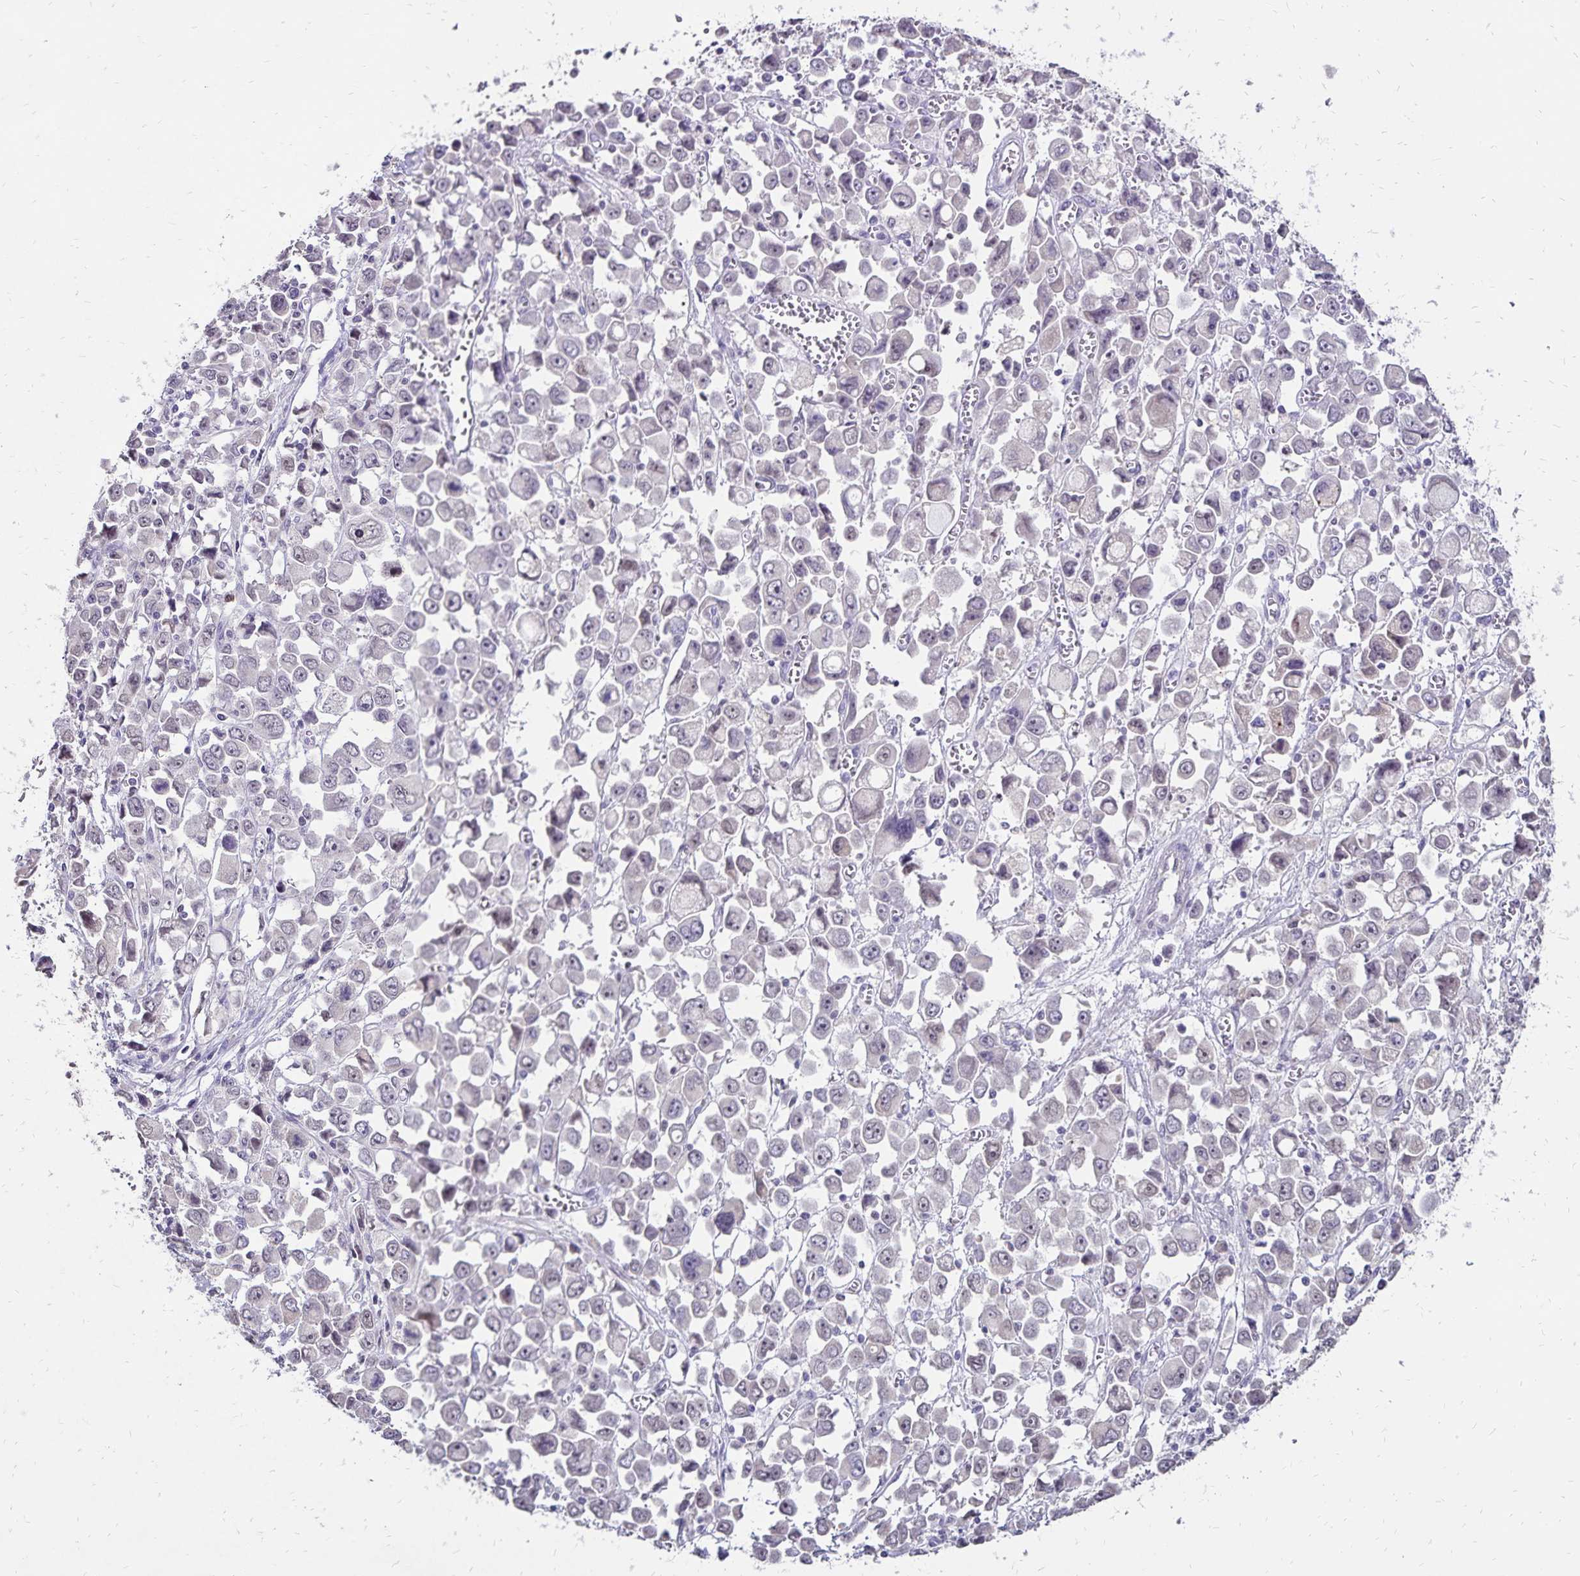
{"staining": {"intensity": "negative", "quantity": "none", "location": "none"}, "tissue": "stomach cancer", "cell_type": "Tumor cells", "image_type": "cancer", "snomed": [{"axis": "morphology", "description": "Adenocarcinoma, NOS"}, {"axis": "topography", "description": "Stomach, upper"}], "caption": "Immunohistochemistry (IHC) histopathology image of stomach adenocarcinoma stained for a protein (brown), which exhibits no staining in tumor cells.", "gene": "POLB", "patient": {"sex": "male", "age": 70}}